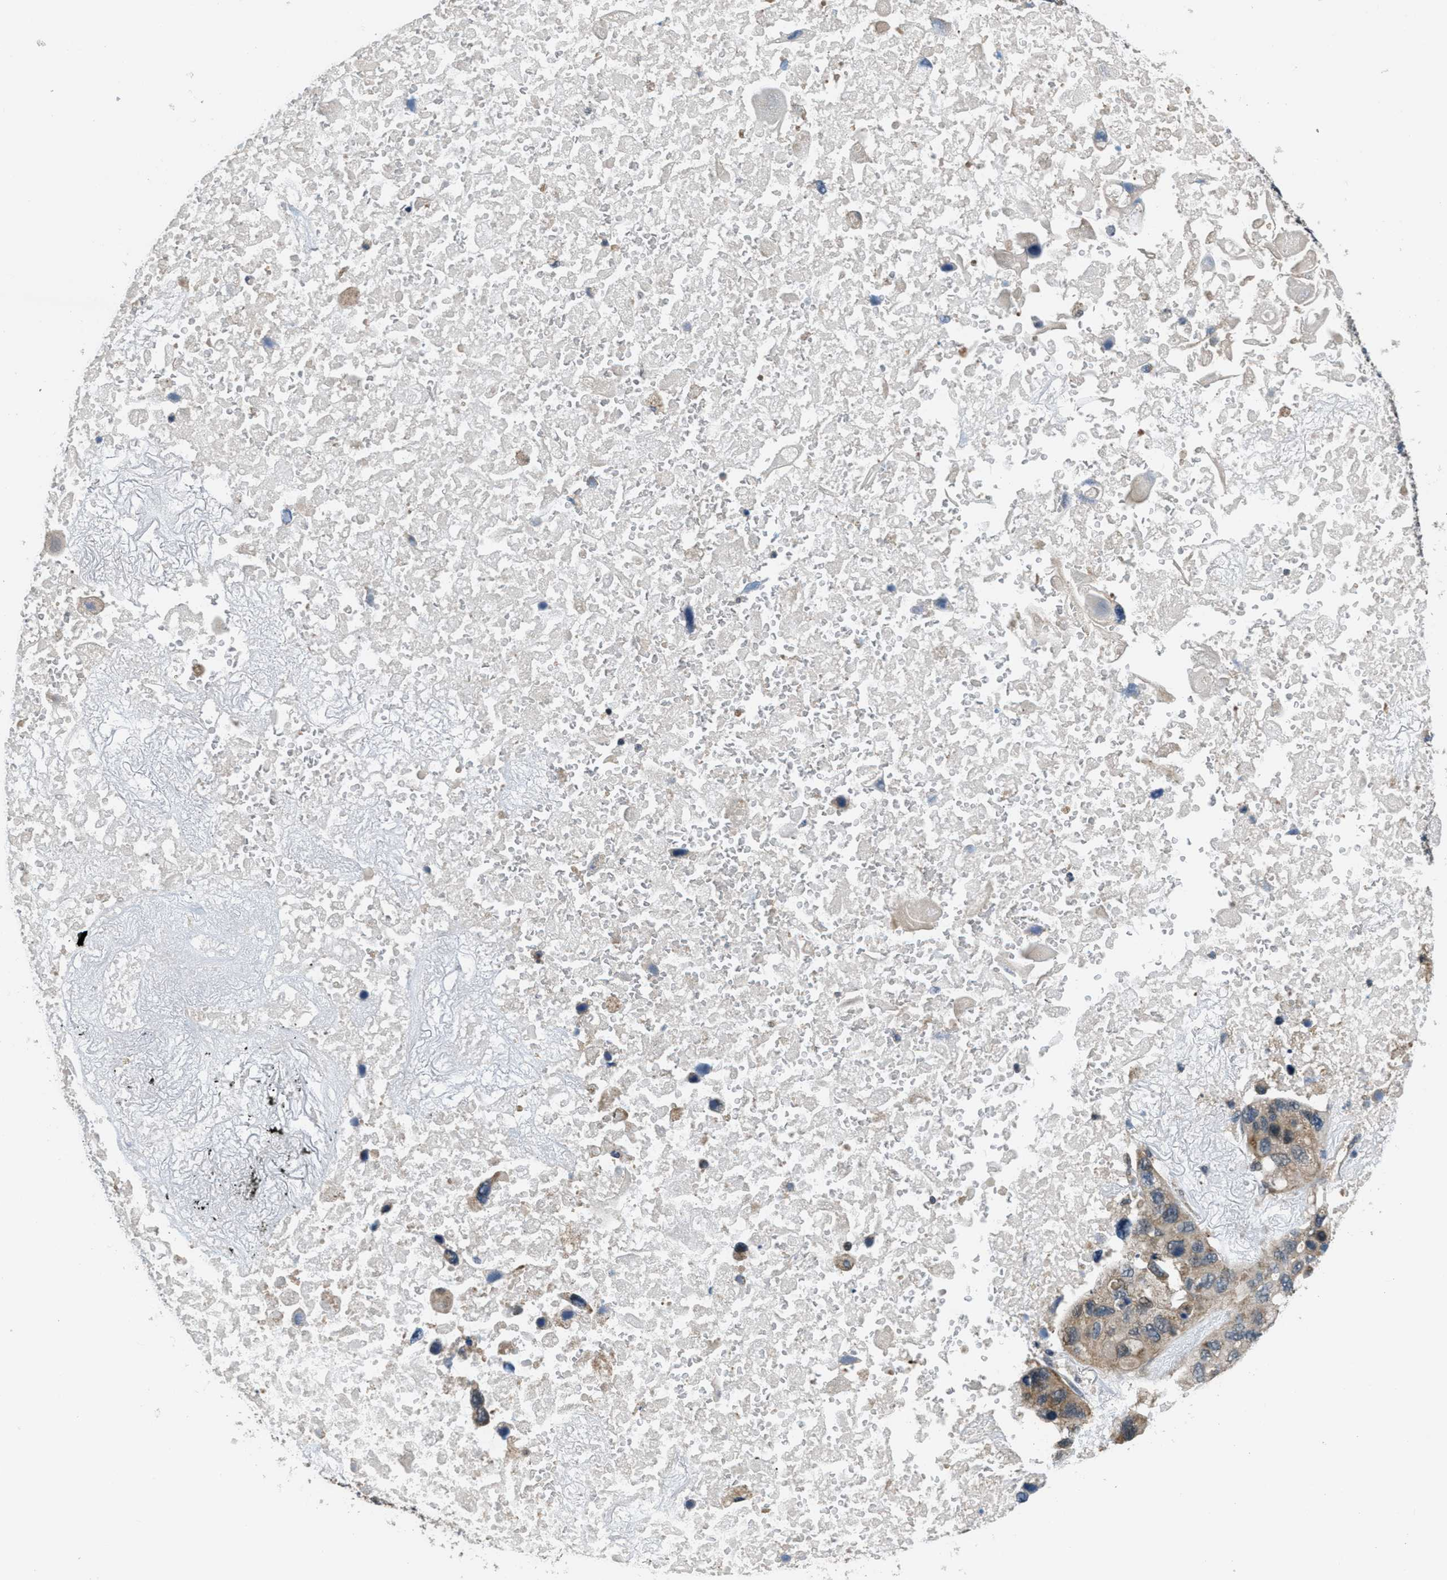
{"staining": {"intensity": "moderate", "quantity": "<25%", "location": "cytoplasmic/membranous"}, "tissue": "lung cancer", "cell_type": "Tumor cells", "image_type": "cancer", "snomed": [{"axis": "morphology", "description": "Squamous cell carcinoma, NOS"}, {"axis": "topography", "description": "Lung"}], "caption": "The histopathology image reveals immunohistochemical staining of lung squamous cell carcinoma. There is moderate cytoplasmic/membranous expression is identified in about <25% of tumor cells.", "gene": "NAT1", "patient": {"sex": "female", "age": 73}}